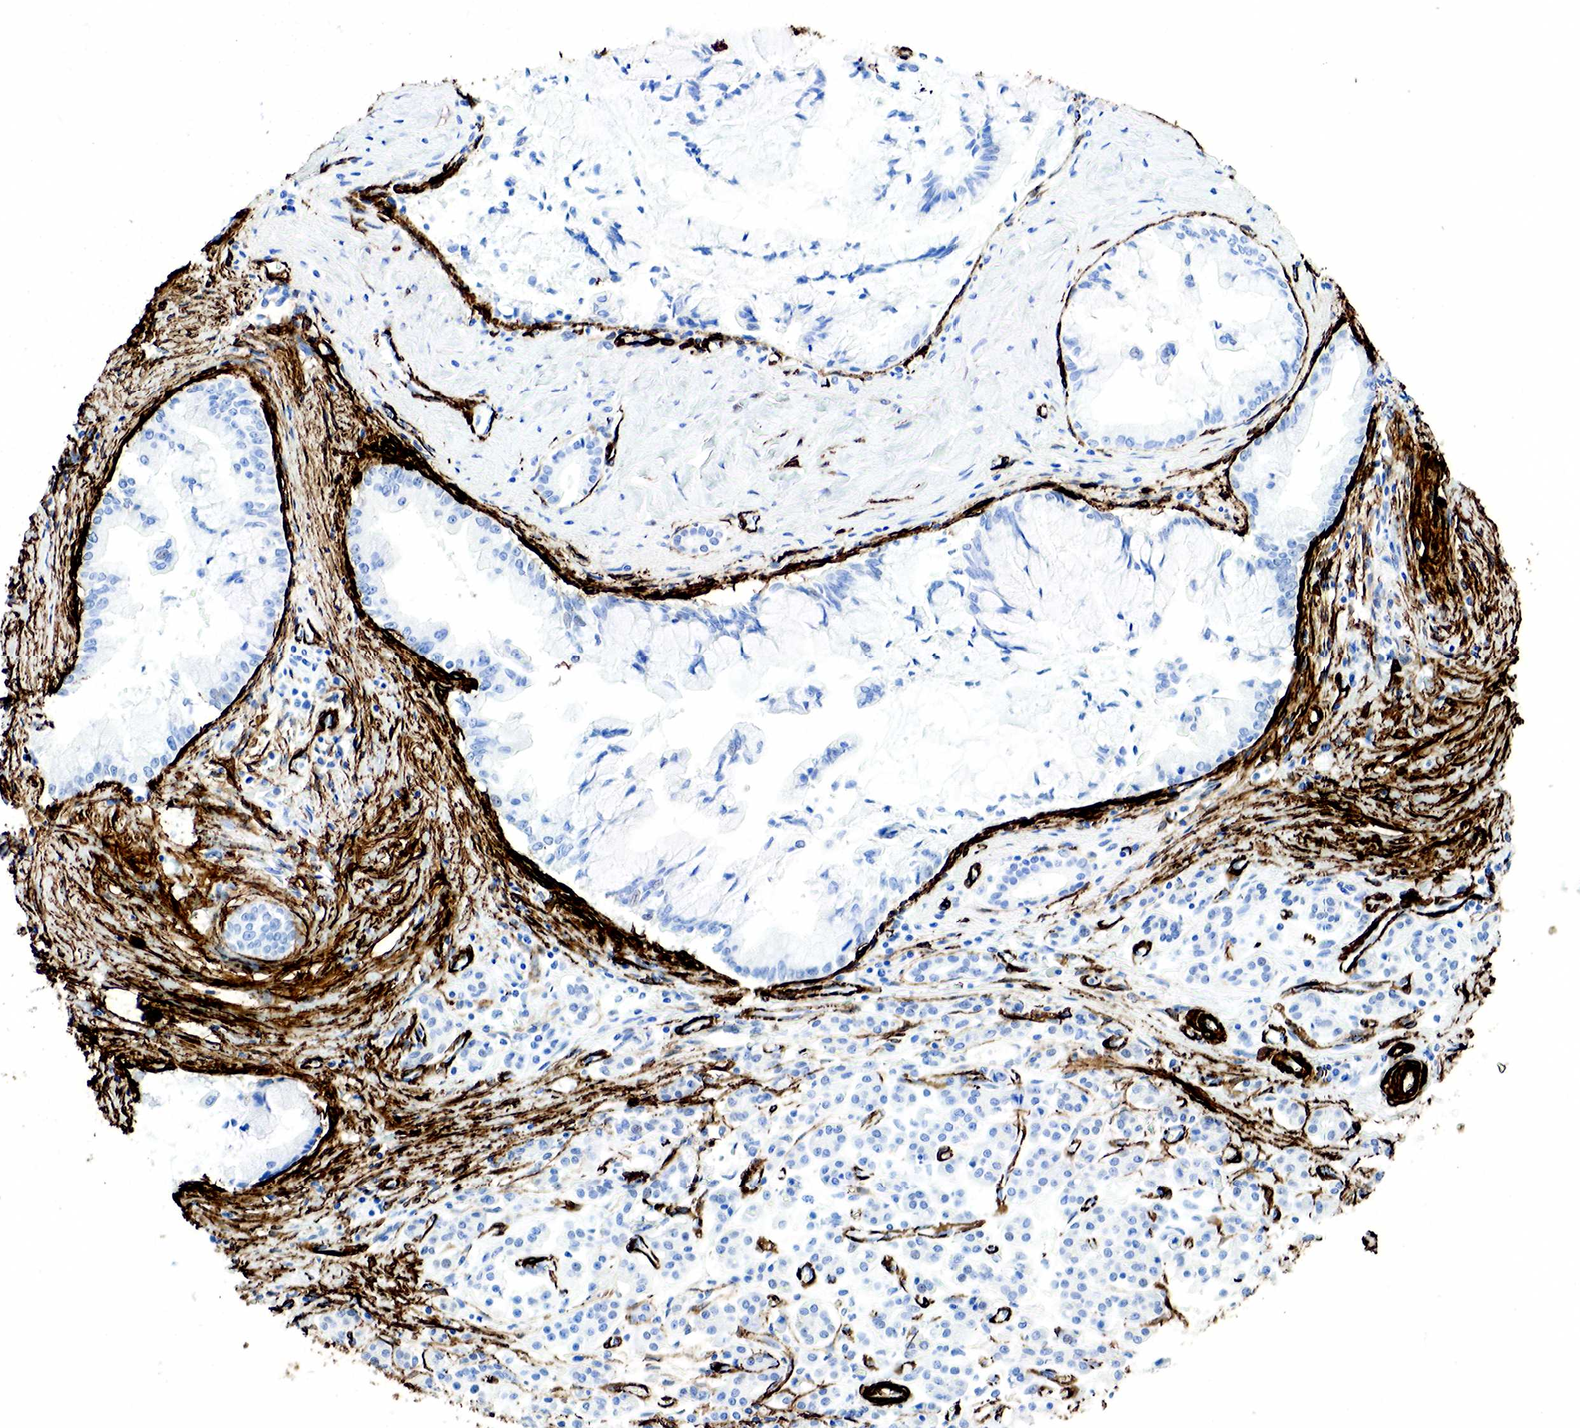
{"staining": {"intensity": "negative", "quantity": "none", "location": "none"}, "tissue": "pancreatic cancer", "cell_type": "Tumor cells", "image_type": "cancer", "snomed": [{"axis": "morphology", "description": "Adenocarcinoma, NOS"}, {"axis": "topography", "description": "Pancreas"}], "caption": "The image demonstrates no staining of tumor cells in pancreatic cancer.", "gene": "ACTA2", "patient": {"sex": "male", "age": 59}}